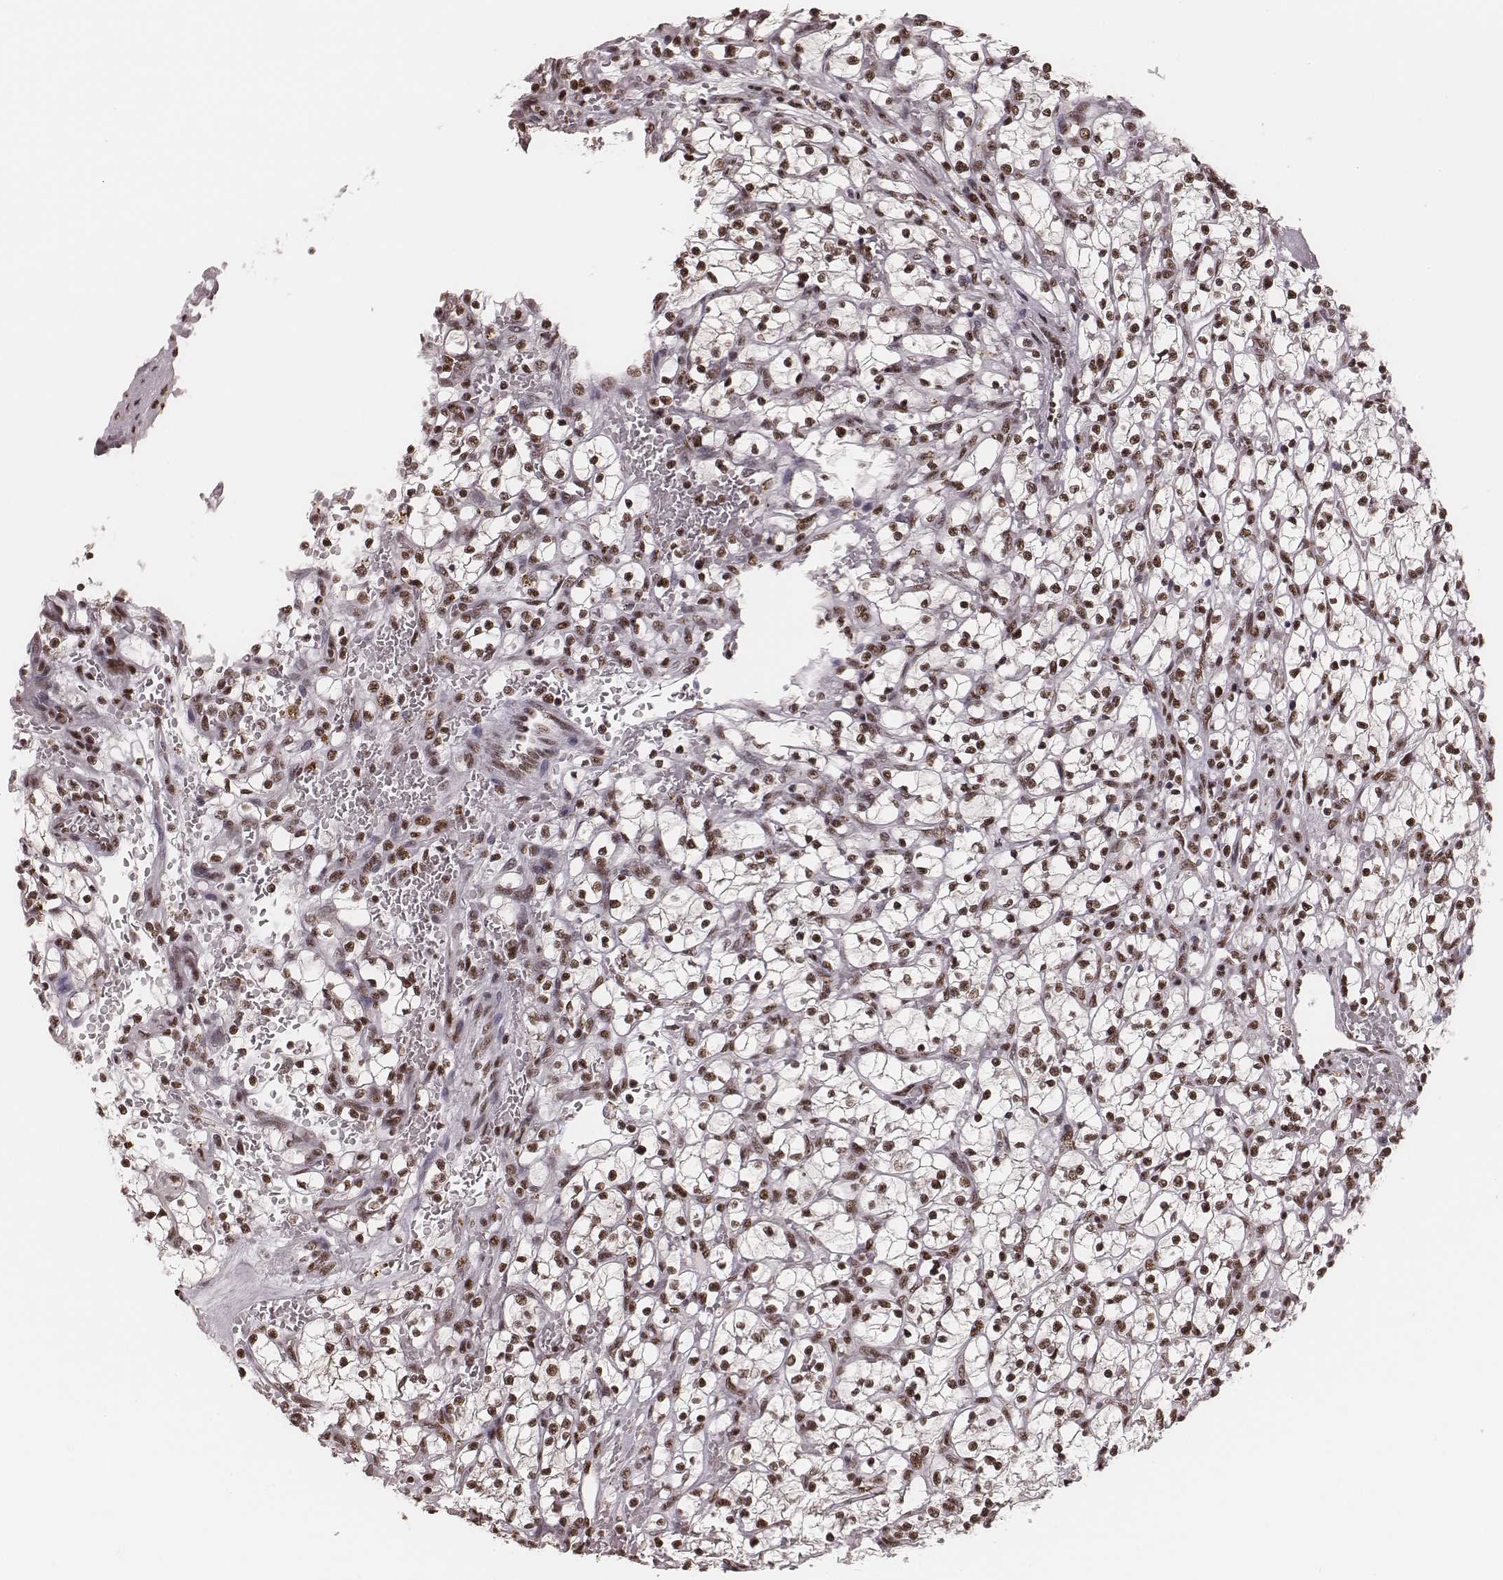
{"staining": {"intensity": "strong", "quantity": ">75%", "location": "nuclear"}, "tissue": "renal cancer", "cell_type": "Tumor cells", "image_type": "cancer", "snomed": [{"axis": "morphology", "description": "Adenocarcinoma, NOS"}, {"axis": "topography", "description": "Kidney"}], "caption": "A brown stain labels strong nuclear staining of a protein in adenocarcinoma (renal) tumor cells.", "gene": "LUC7L", "patient": {"sex": "female", "age": 64}}